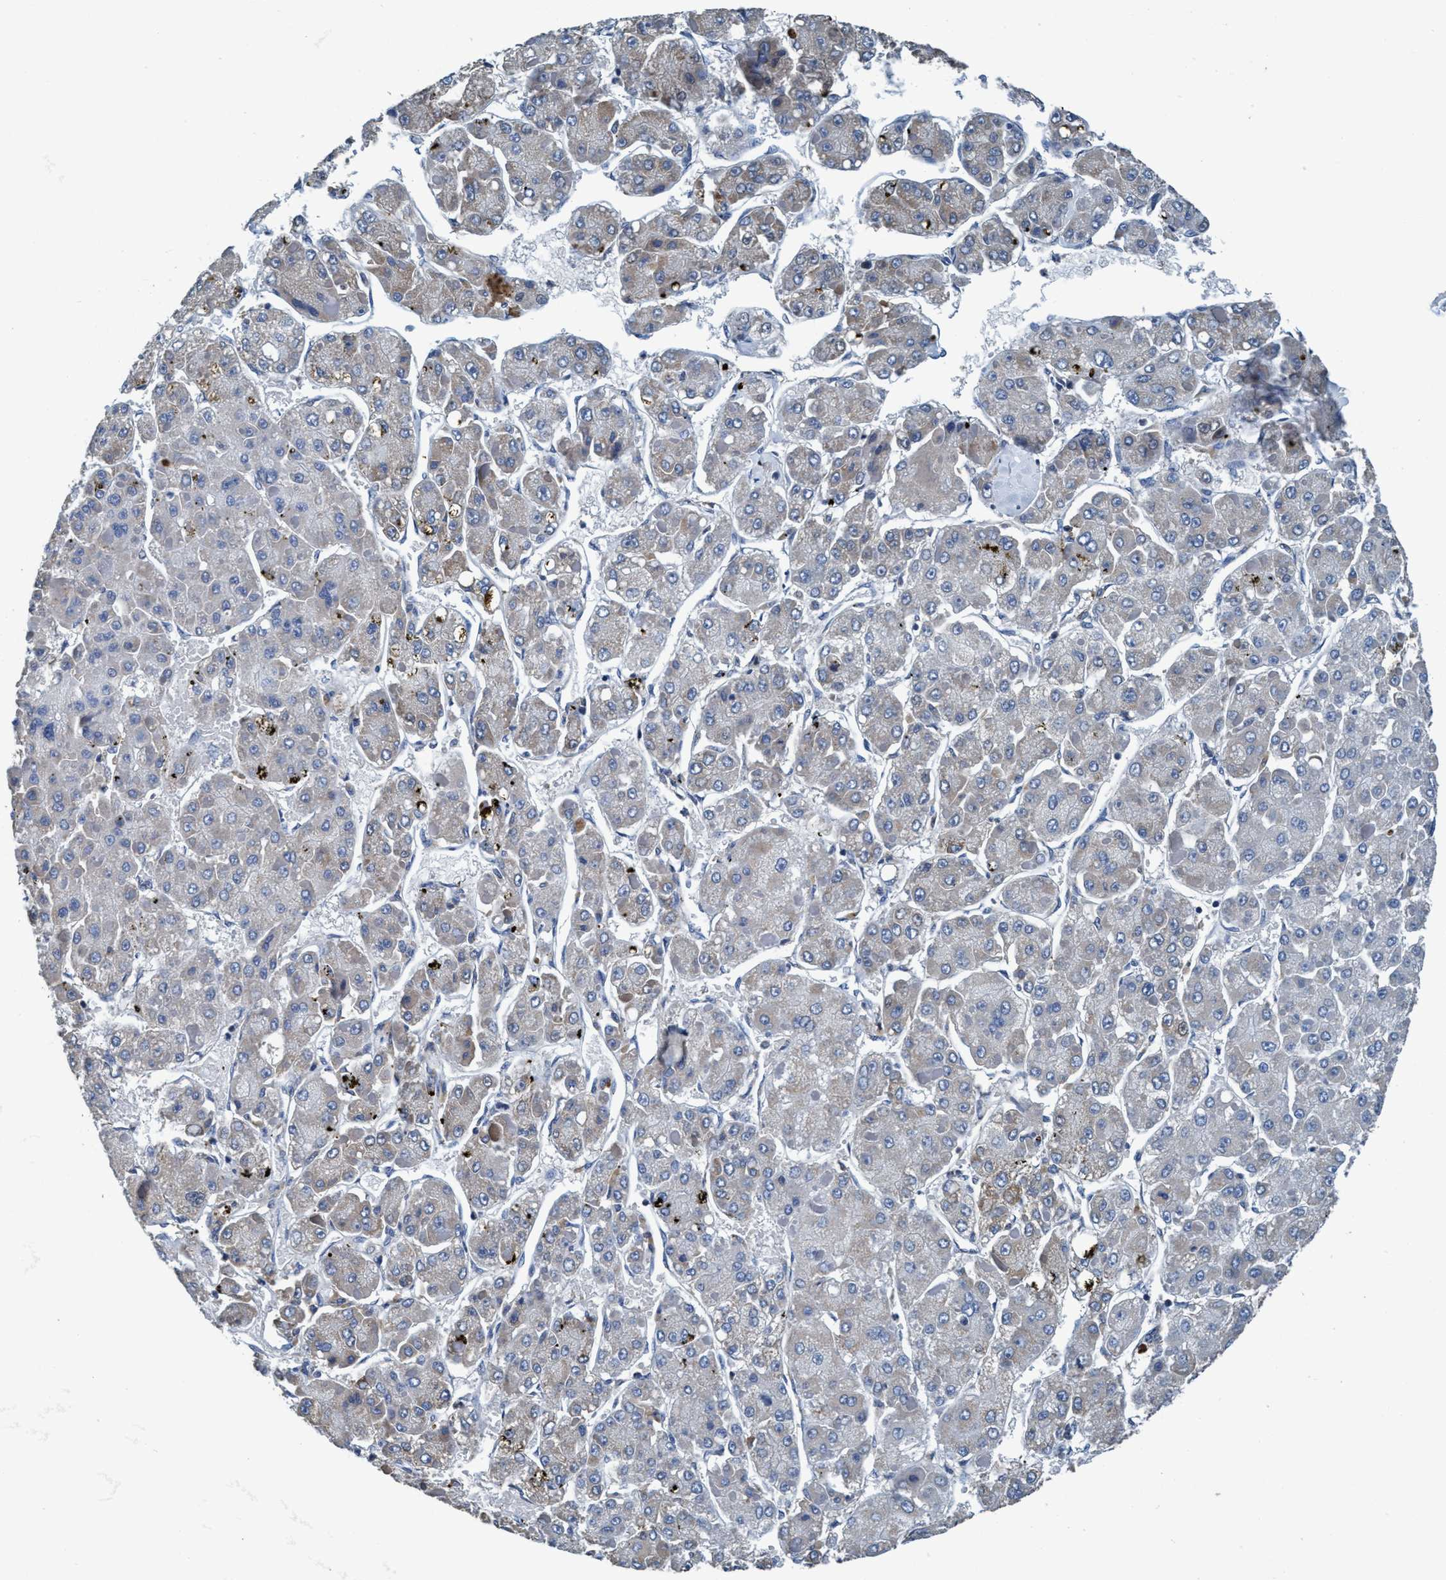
{"staining": {"intensity": "weak", "quantity": "<25%", "location": "cytoplasmic/membranous"}, "tissue": "liver cancer", "cell_type": "Tumor cells", "image_type": "cancer", "snomed": [{"axis": "morphology", "description": "Carcinoma, Hepatocellular, NOS"}, {"axis": "topography", "description": "Liver"}], "caption": "Tumor cells show no significant expression in liver cancer.", "gene": "ANKFN1", "patient": {"sex": "female", "age": 73}}